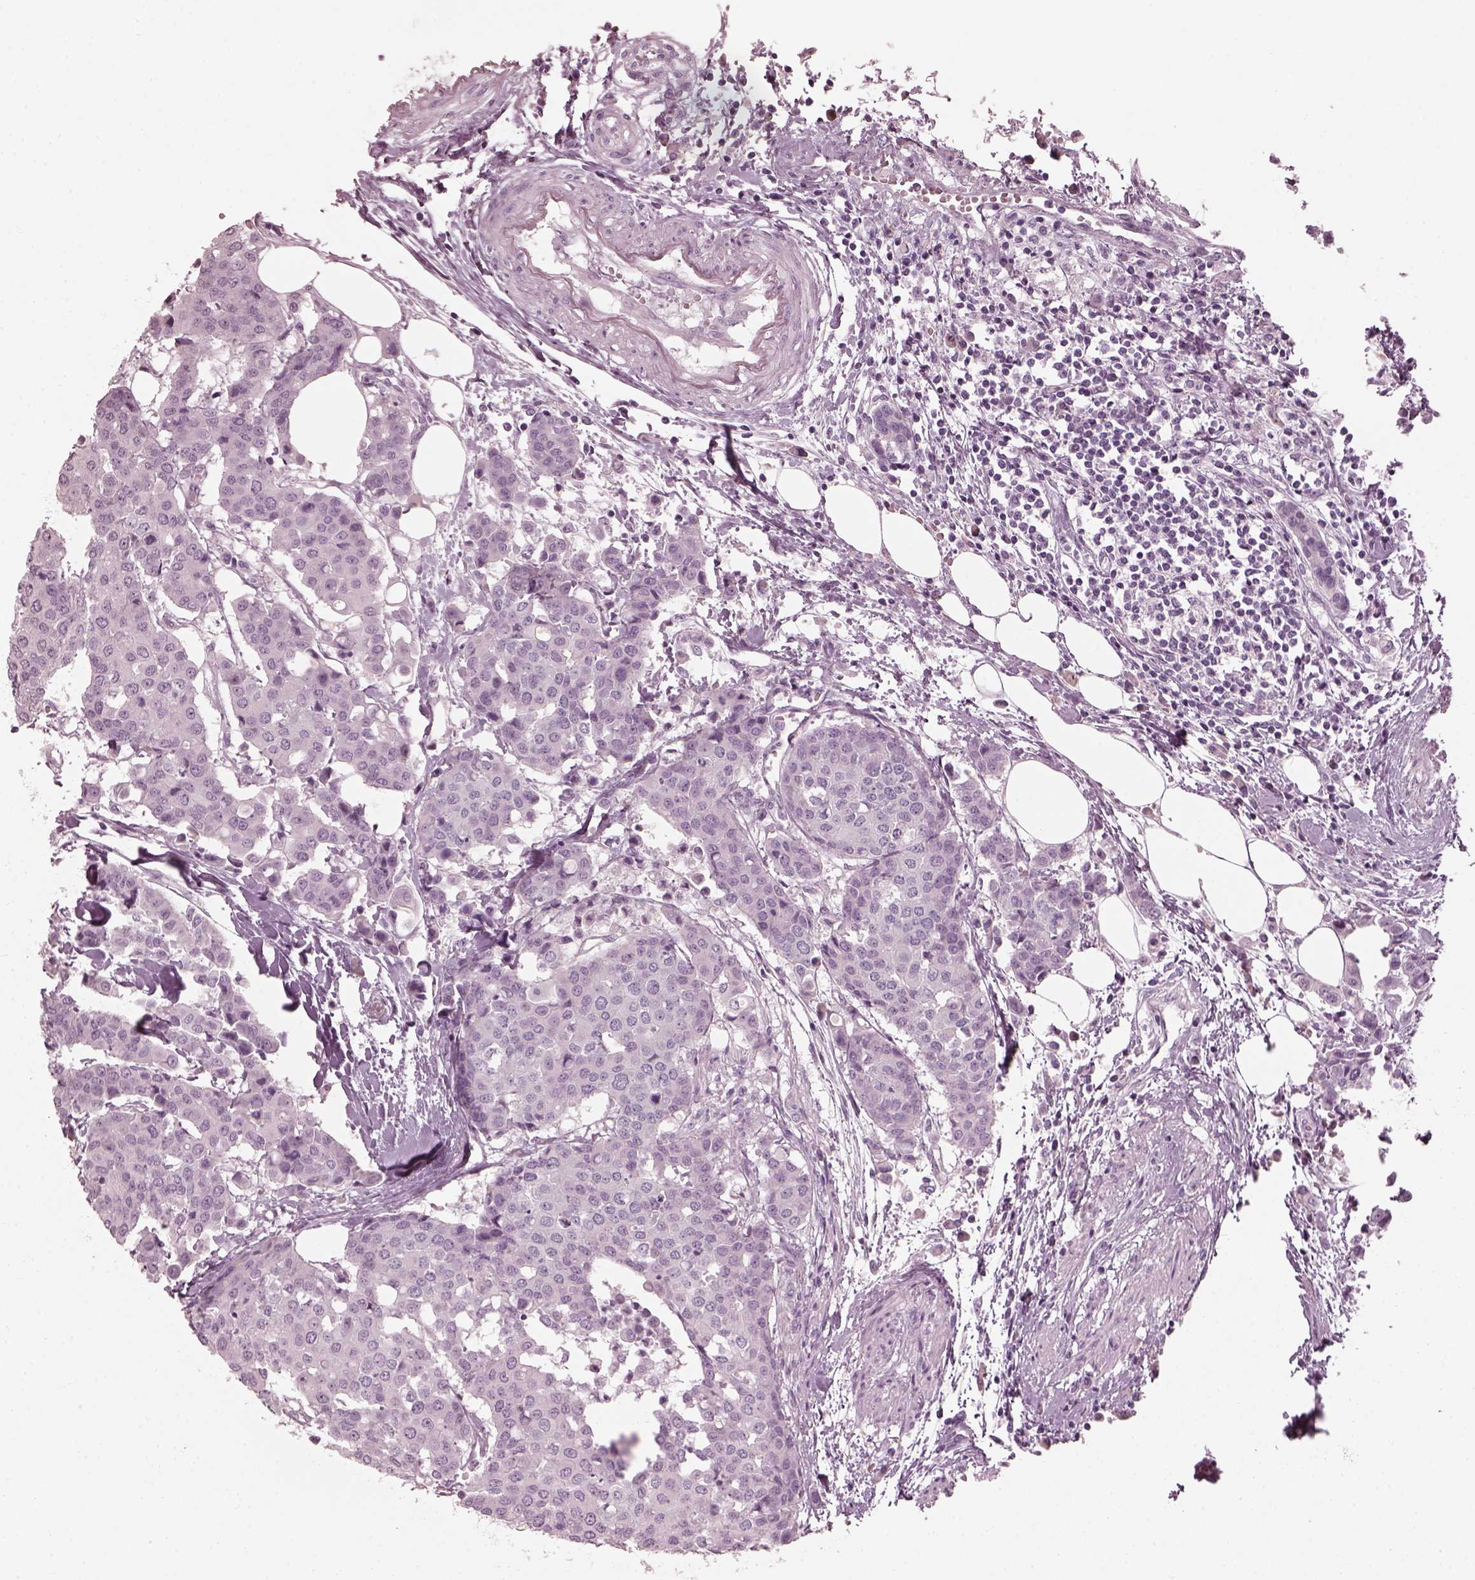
{"staining": {"intensity": "negative", "quantity": "none", "location": "none"}, "tissue": "carcinoid", "cell_type": "Tumor cells", "image_type": "cancer", "snomed": [{"axis": "morphology", "description": "Carcinoid, malignant, NOS"}, {"axis": "topography", "description": "Colon"}], "caption": "Immunohistochemistry (IHC) micrograph of human malignant carcinoid stained for a protein (brown), which reveals no staining in tumor cells.", "gene": "SAXO2", "patient": {"sex": "male", "age": 81}}